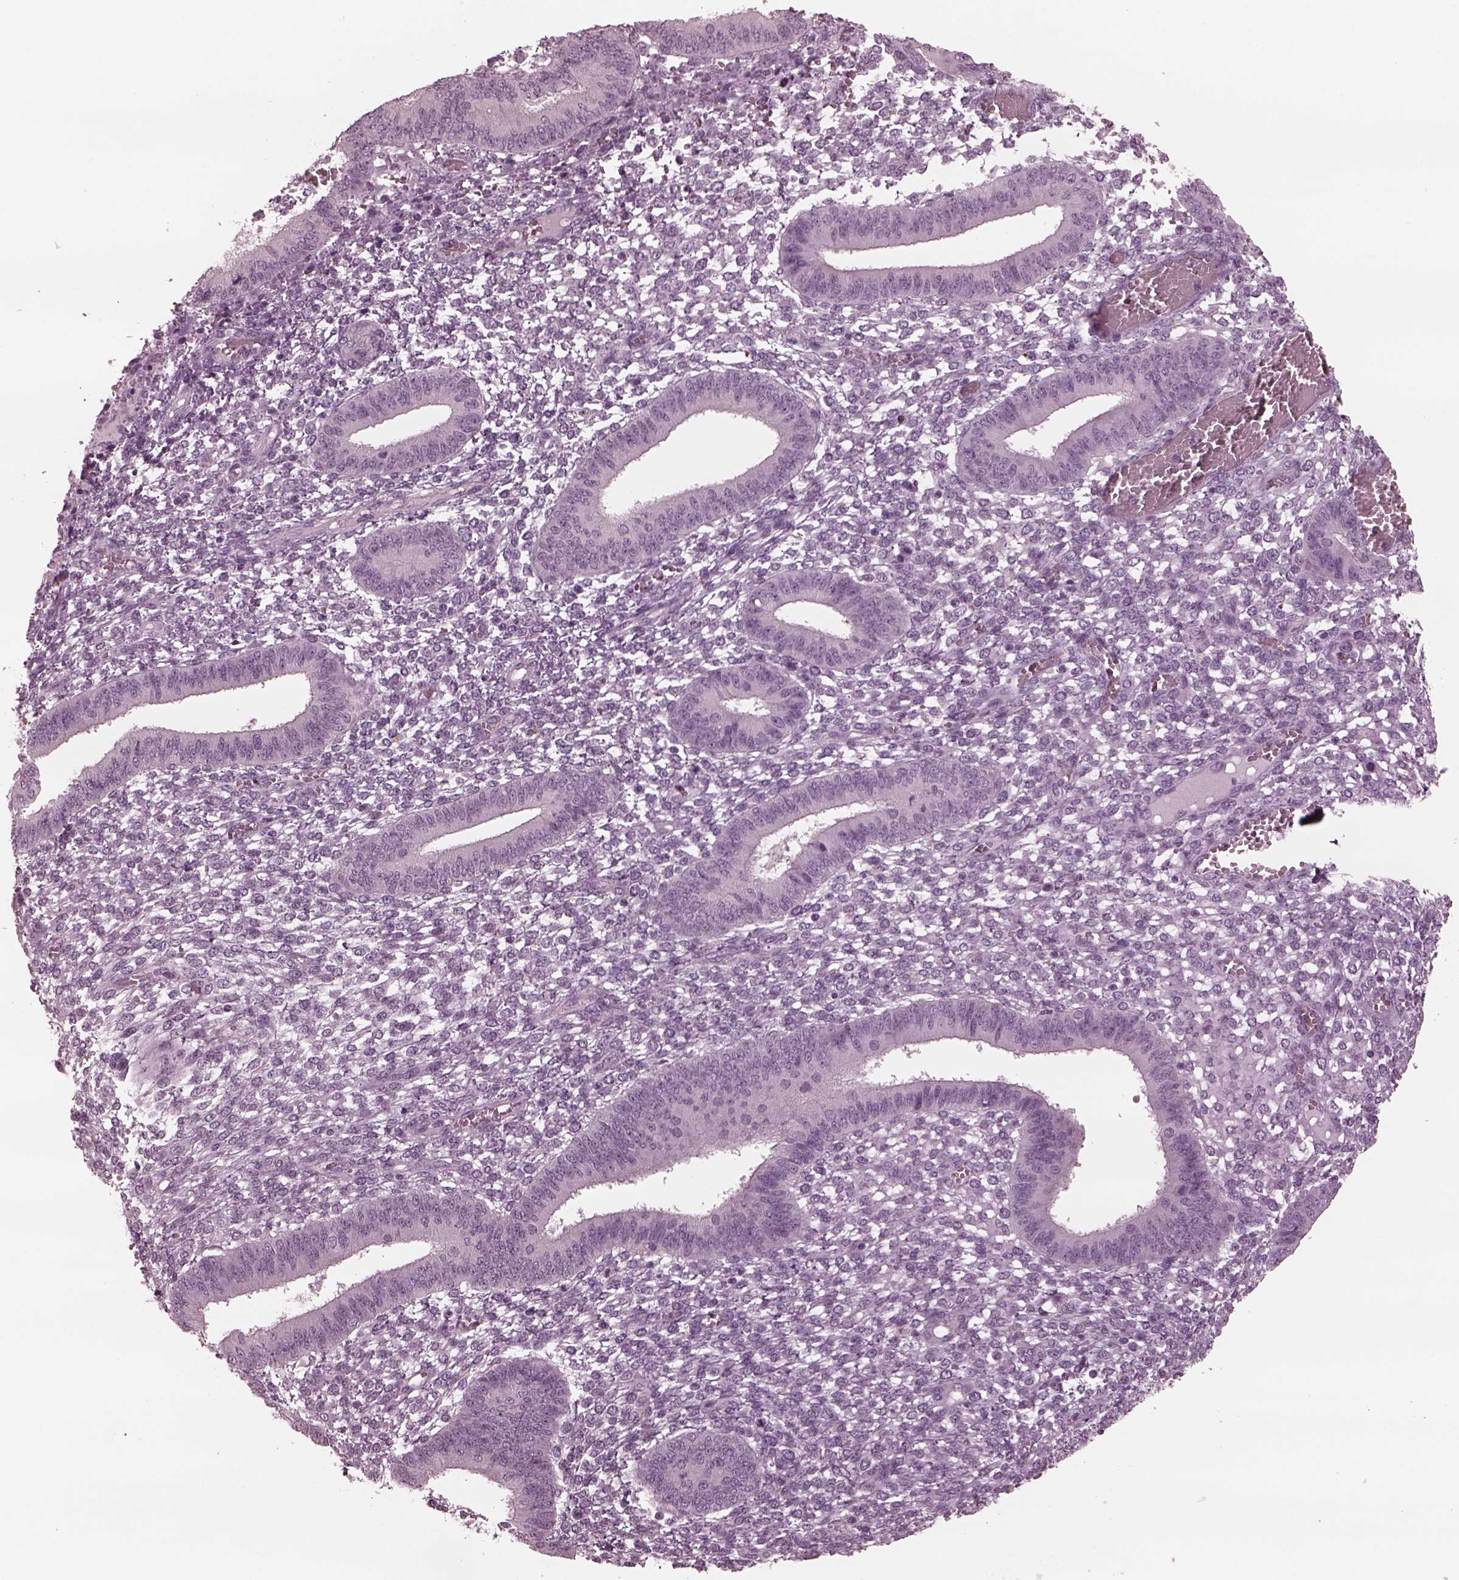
{"staining": {"intensity": "negative", "quantity": "none", "location": "none"}, "tissue": "endometrium", "cell_type": "Cells in endometrial stroma", "image_type": "normal", "snomed": [{"axis": "morphology", "description": "Normal tissue, NOS"}, {"axis": "topography", "description": "Endometrium"}], "caption": "The image shows no significant expression in cells in endometrial stroma of endometrium.", "gene": "YY2", "patient": {"sex": "female", "age": 42}}